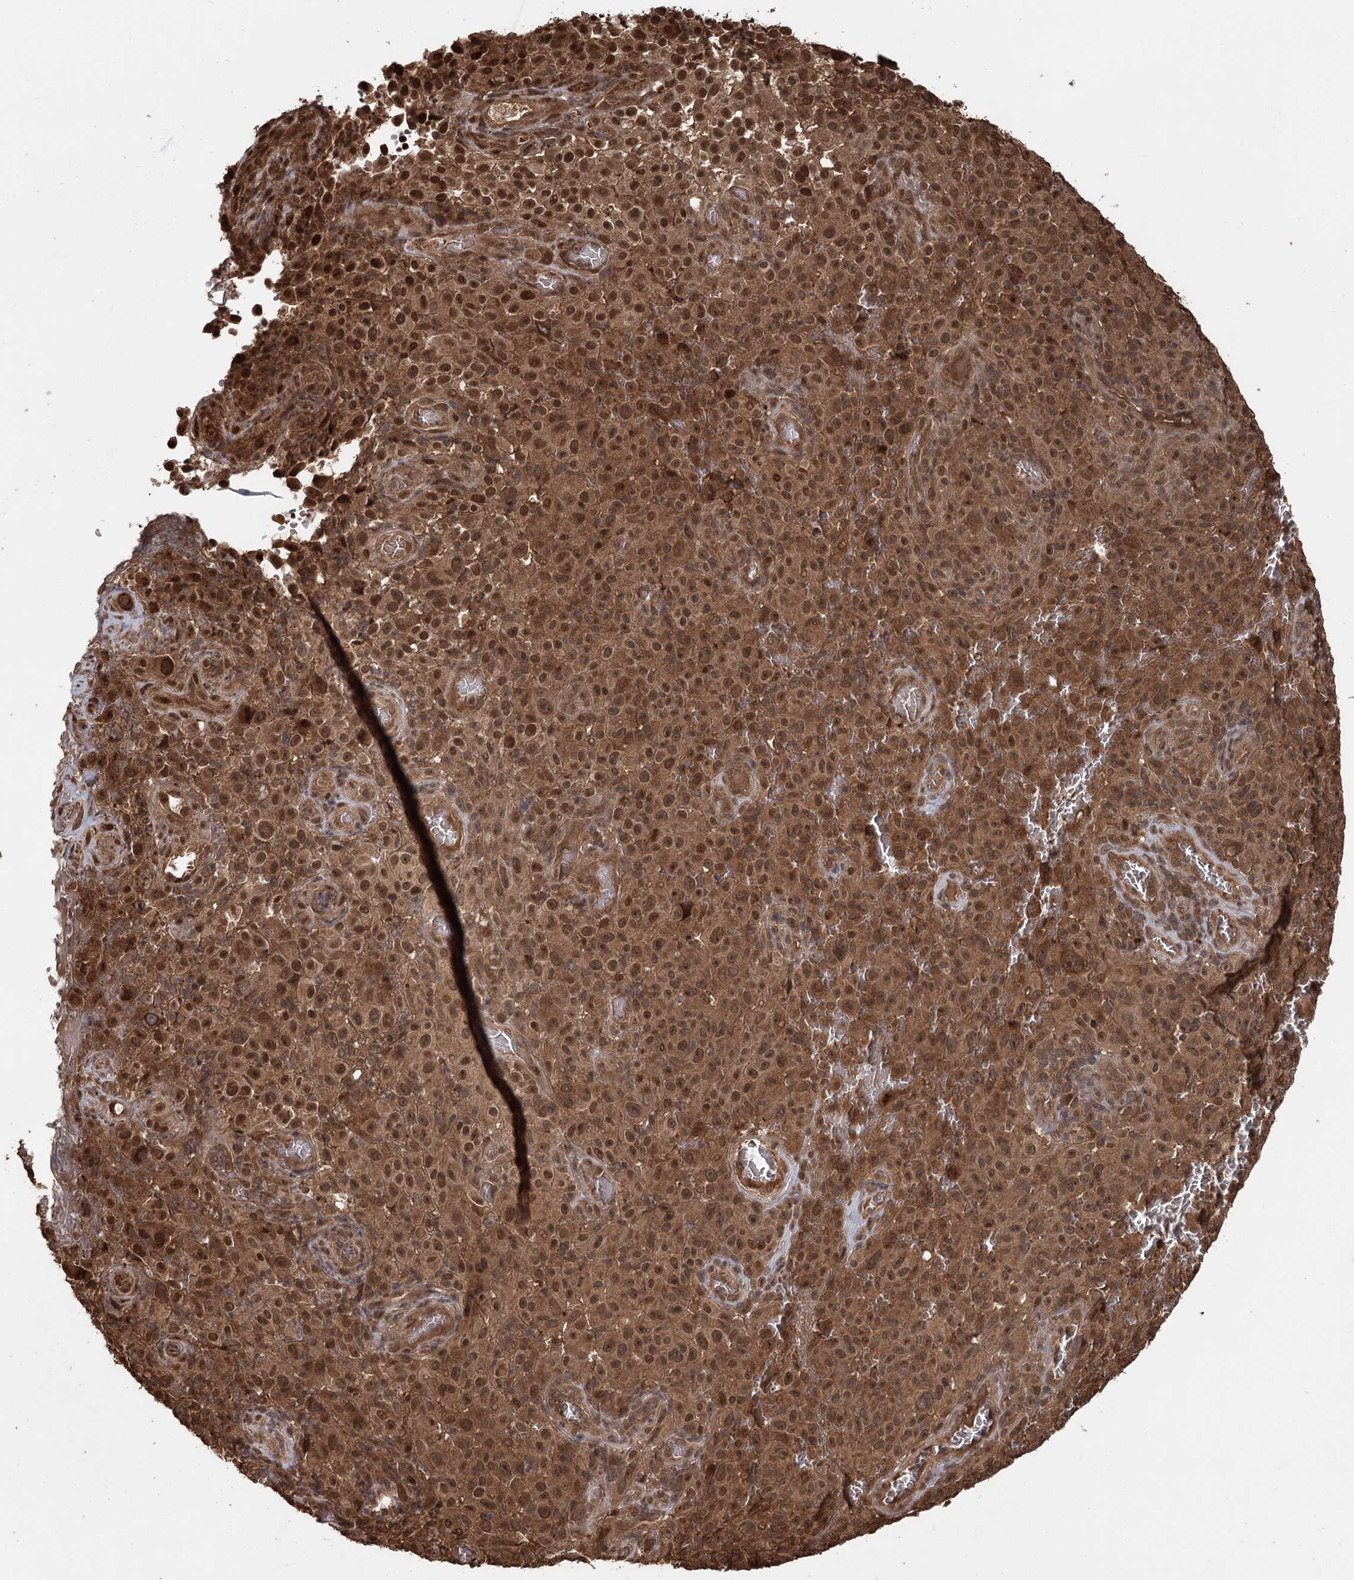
{"staining": {"intensity": "moderate", "quantity": ">75%", "location": "cytoplasmic/membranous,nuclear"}, "tissue": "melanoma", "cell_type": "Tumor cells", "image_type": "cancer", "snomed": [{"axis": "morphology", "description": "Malignant melanoma, NOS"}, {"axis": "topography", "description": "Skin"}], "caption": "Immunohistochemistry (IHC) staining of malignant melanoma, which shows medium levels of moderate cytoplasmic/membranous and nuclear expression in approximately >75% of tumor cells indicating moderate cytoplasmic/membranous and nuclear protein positivity. The staining was performed using DAB (brown) for protein detection and nuclei were counterstained in hematoxylin (blue).", "gene": "N6AMT1", "patient": {"sex": "female", "age": 82}}